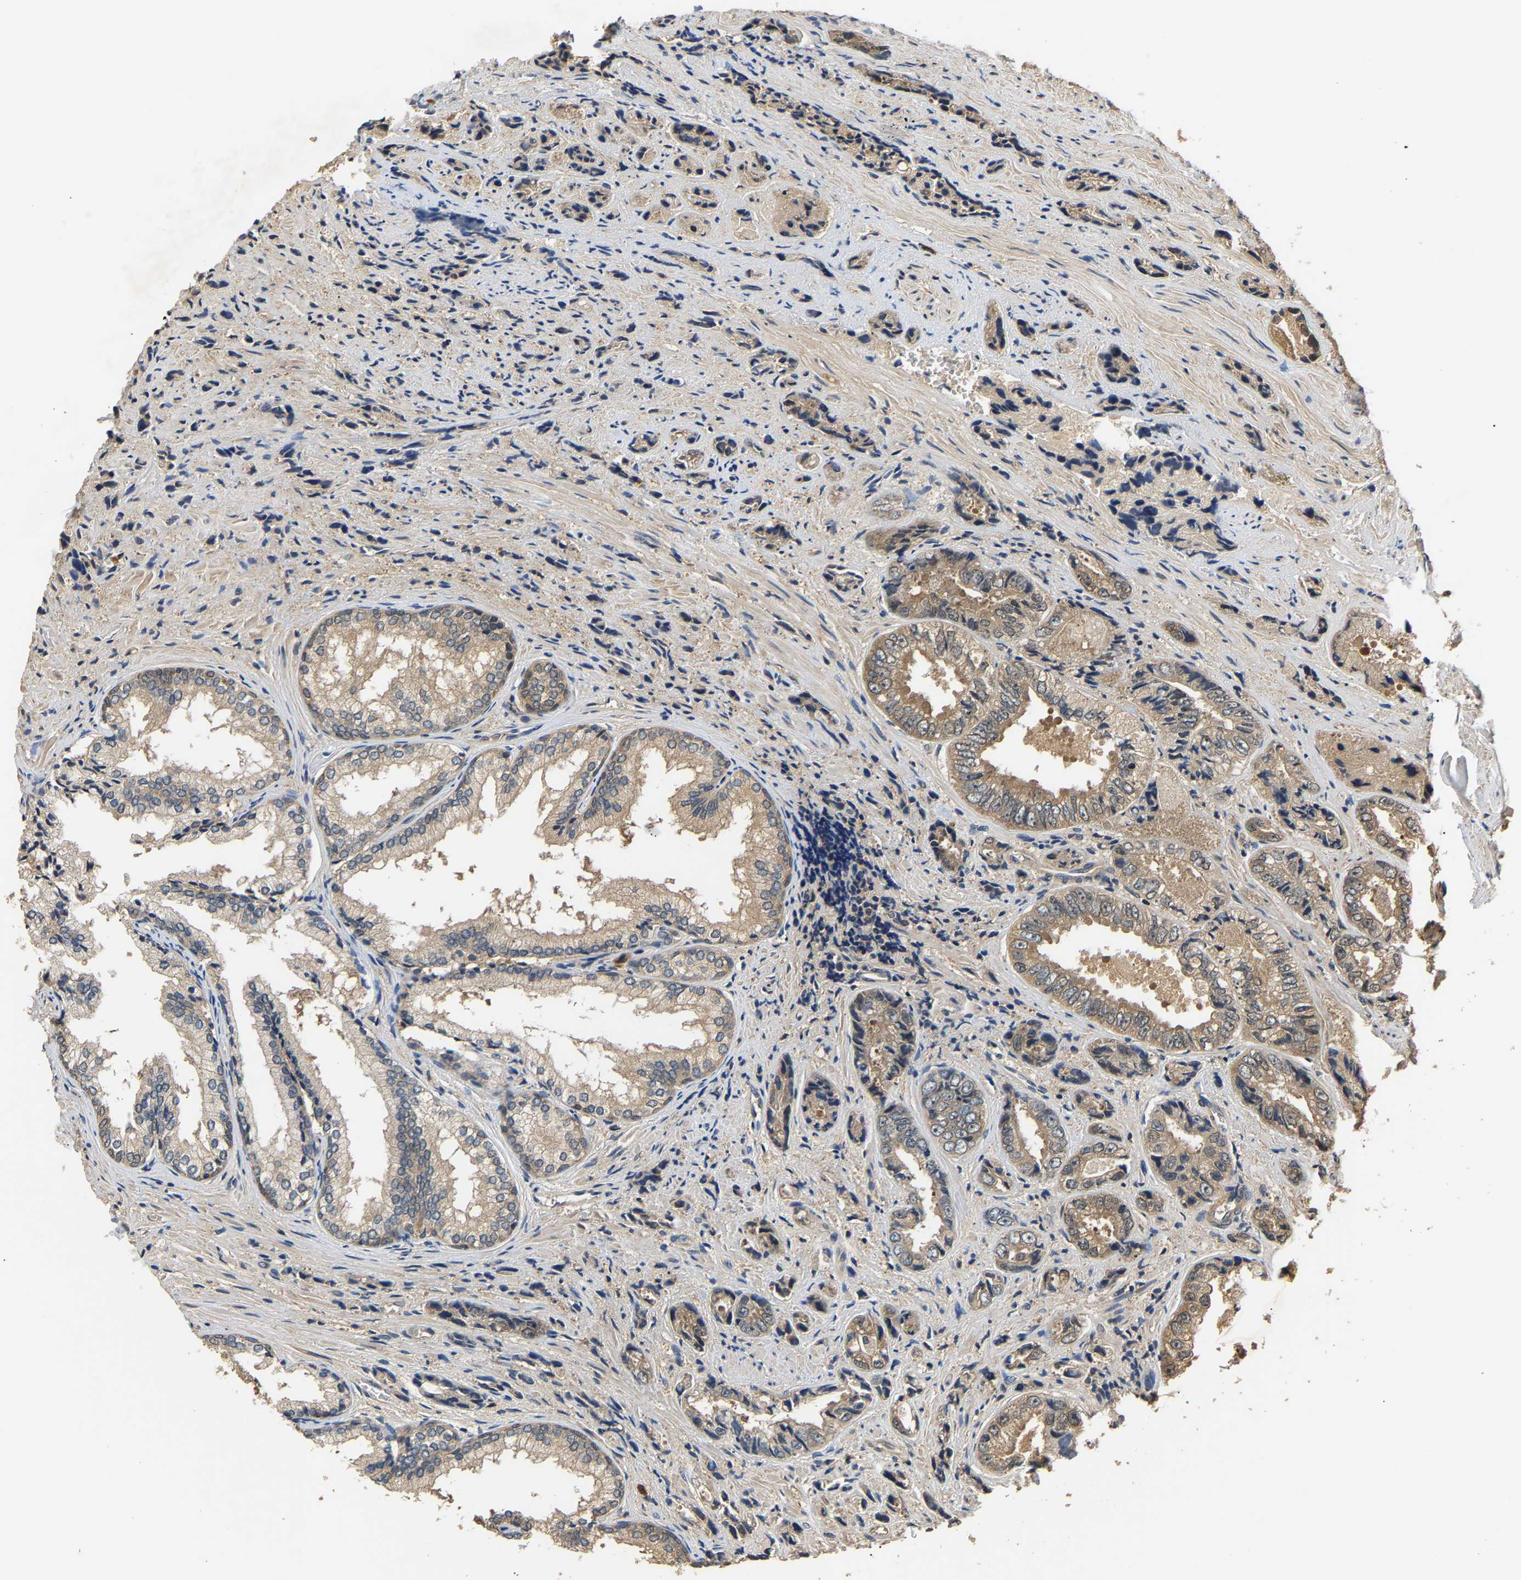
{"staining": {"intensity": "weak", "quantity": ">75%", "location": "cytoplasmic/membranous"}, "tissue": "prostate cancer", "cell_type": "Tumor cells", "image_type": "cancer", "snomed": [{"axis": "morphology", "description": "Adenocarcinoma, High grade"}, {"axis": "topography", "description": "Prostate"}], "caption": "Human adenocarcinoma (high-grade) (prostate) stained with a protein marker demonstrates weak staining in tumor cells.", "gene": "GPI", "patient": {"sex": "male", "age": 61}}